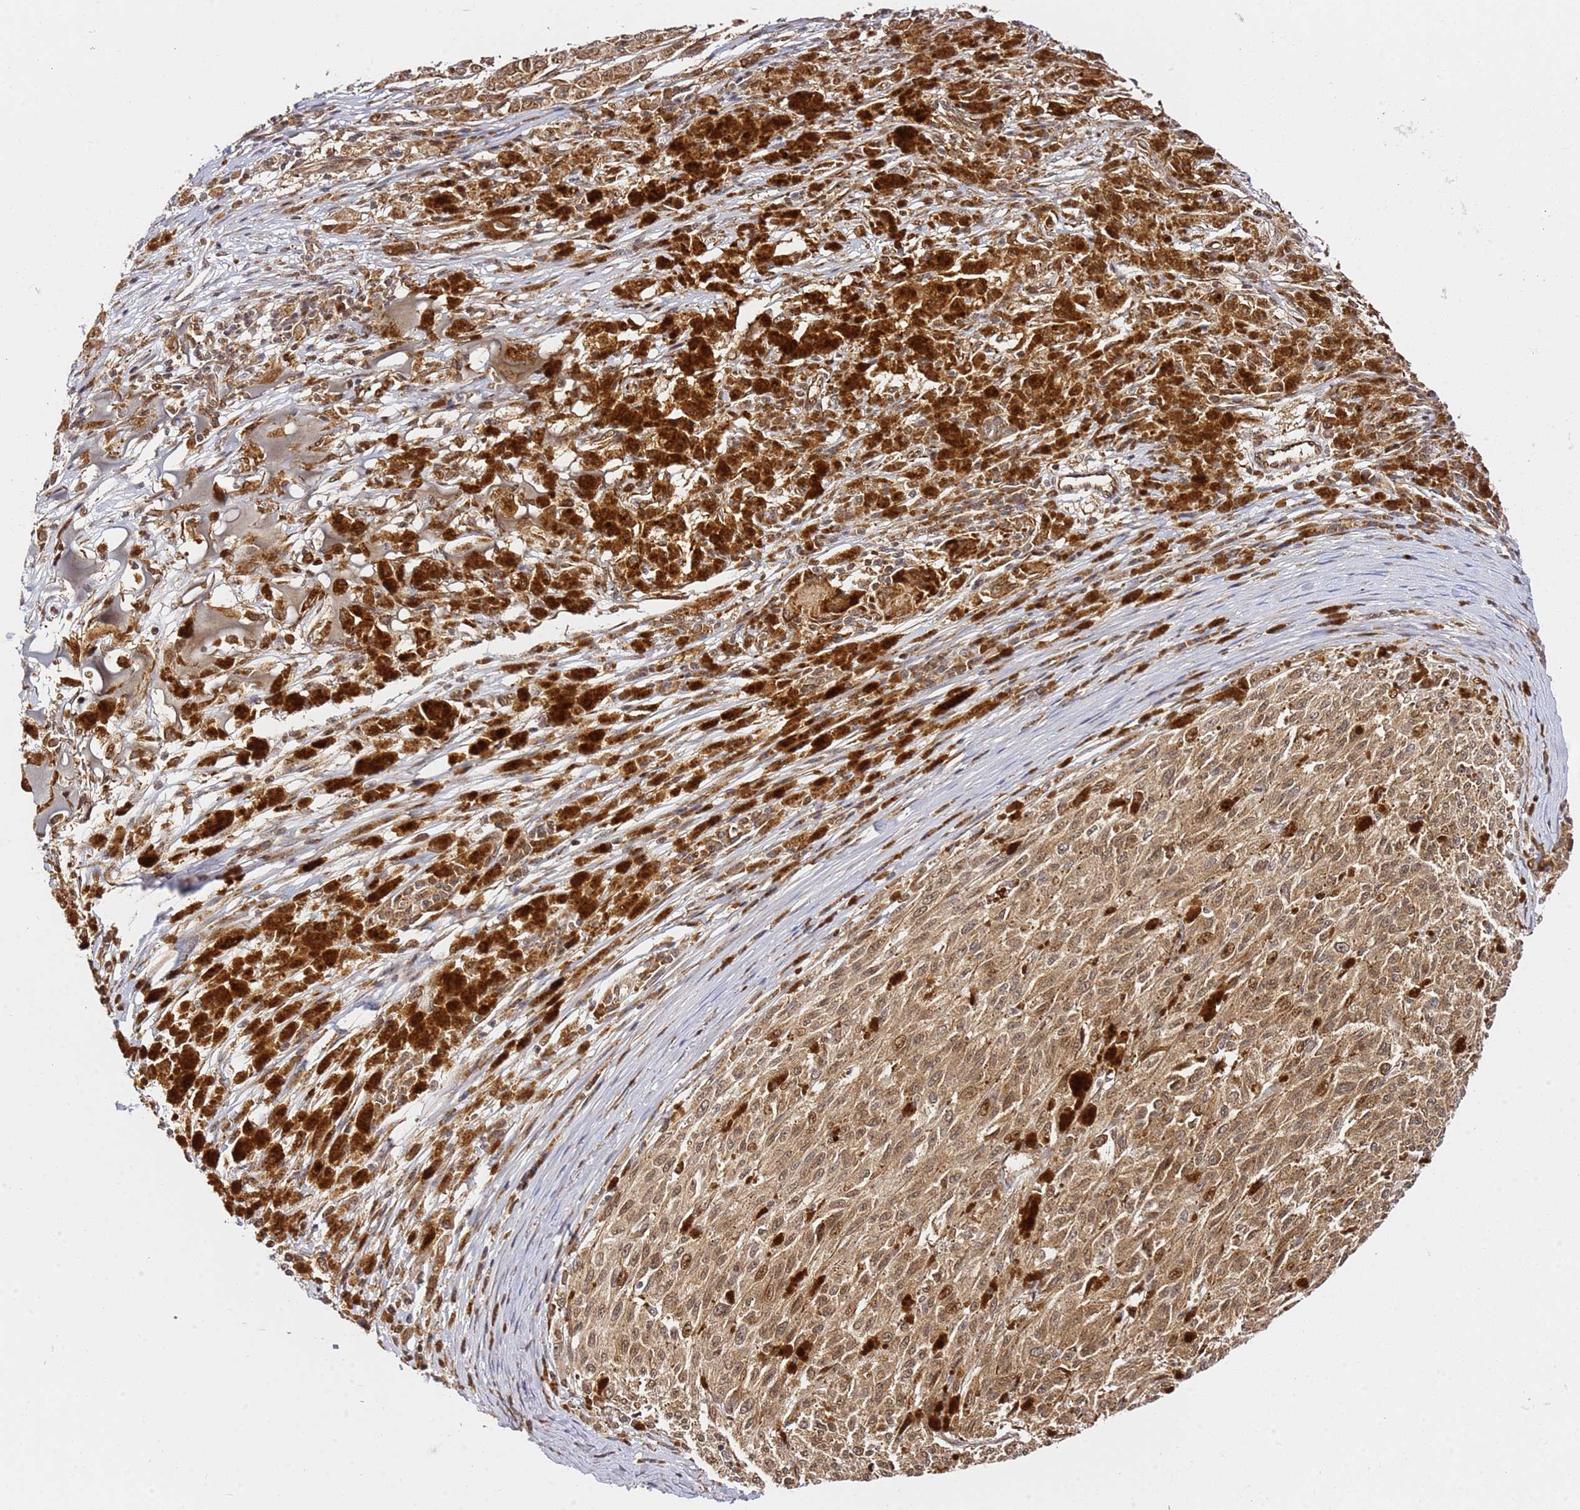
{"staining": {"intensity": "moderate", "quantity": ">75%", "location": "cytoplasmic/membranous,nuclear"}, "tissue": "melanoma", "cell_type": "Tumor cells", "image_type": "cancer", "snomed": [{"axis": "morphology", "description": "Malignant melanoma, NOS"}, {"axis": "topography", "description": "Skin"}], "caption": "Approximately >75% of tumor cells in human melanoma exhibit moderate cytoplasmic/membranous and nuclear protein staining as visualized by brown immunohistochemical staining.", "gene": "SMOX", "patient": {"sex": "female", "age": 52}}